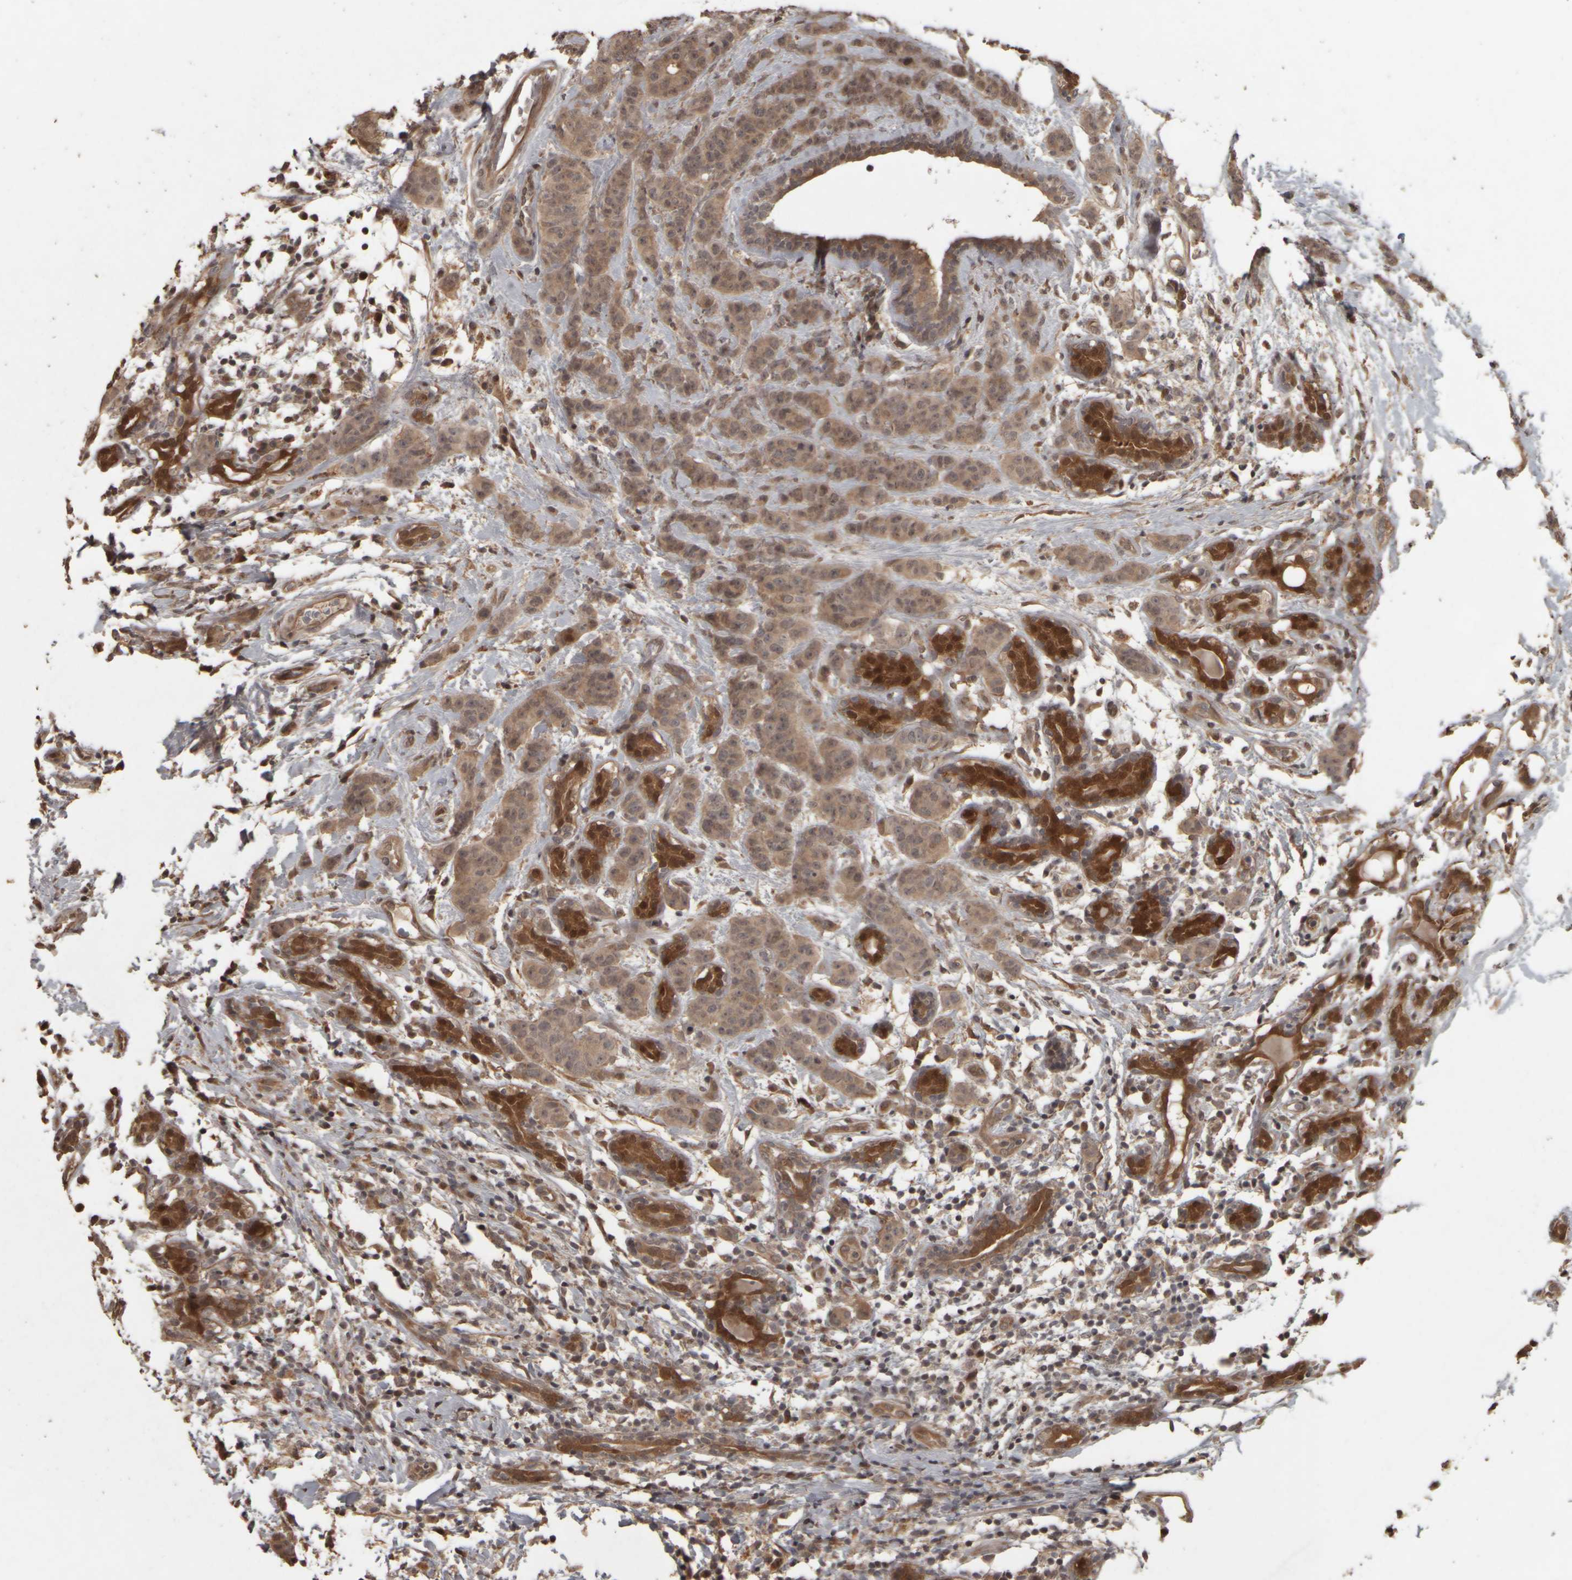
{"staining": {"intensity": "moderate", "quantity": ">75%", "location": "cytoplasmic/membranous"}, "tissue": "breast cancer", "cell_type": "Tumor cells", "image_type": "cancer", "snomed": [{"axis": "morphology", "description": "Normal tissue, NOS"}, {"axis": "morphology", "description": "Duct carcinoma"}, {"axis": "topography", "description": "Breast"}], "caption": "Brown immunohistochemical staining in breast cancer demonstrates moderate cytoplasmic/membranous positivity in about >75% of tumor cells.", "gene": "ACO1", "patient": {"sex": "female", "age": 40}}